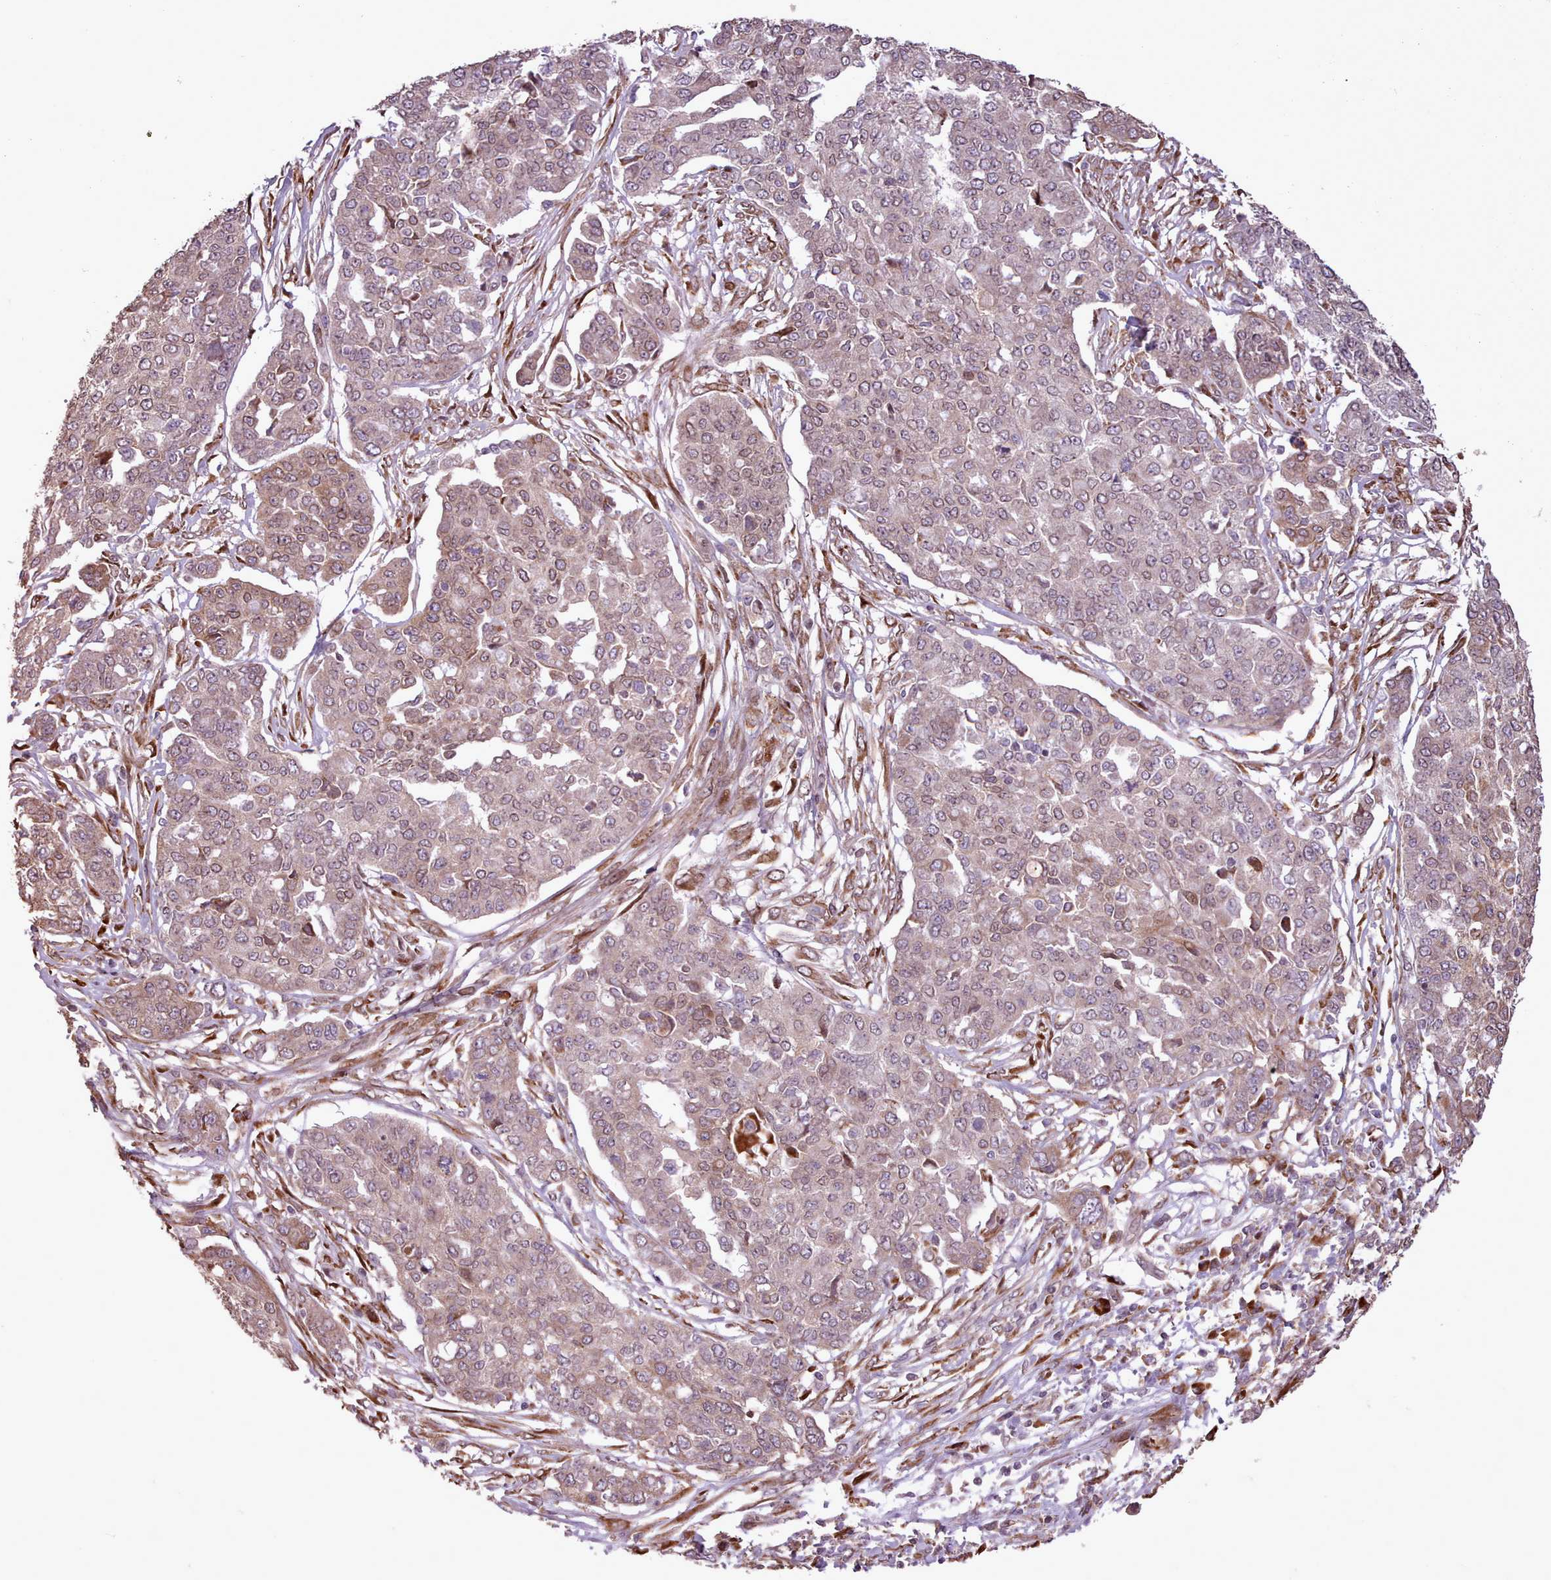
{"staining": {"intensity": "weak", "quantity": "25%-75%", "location": "cytoplasmic/membranous,nuclear"}, "tissue": "ovarian cancer", "cell_type": "Tumor cells", "image_type": "cancer", "snomed": [{"axis": "morphology", "description": "Cystadenocarcinoma, serous, NOS"}, {"axis": "topography", "description": "Soft tissue"}, {"axis": "topography", "description": "Ovary"}], "caption": "Protein staining reveals weak cytoplasmic/membranous and nuclear expression in approximately 25%-75% of tumor cells in ovarian serous cystadenocarcinoma. (brown staining indicates protein expression, while blue staining denotes nuclei).", "gene": "CABP1", "patient": {"sex": "female", "age": 57}}